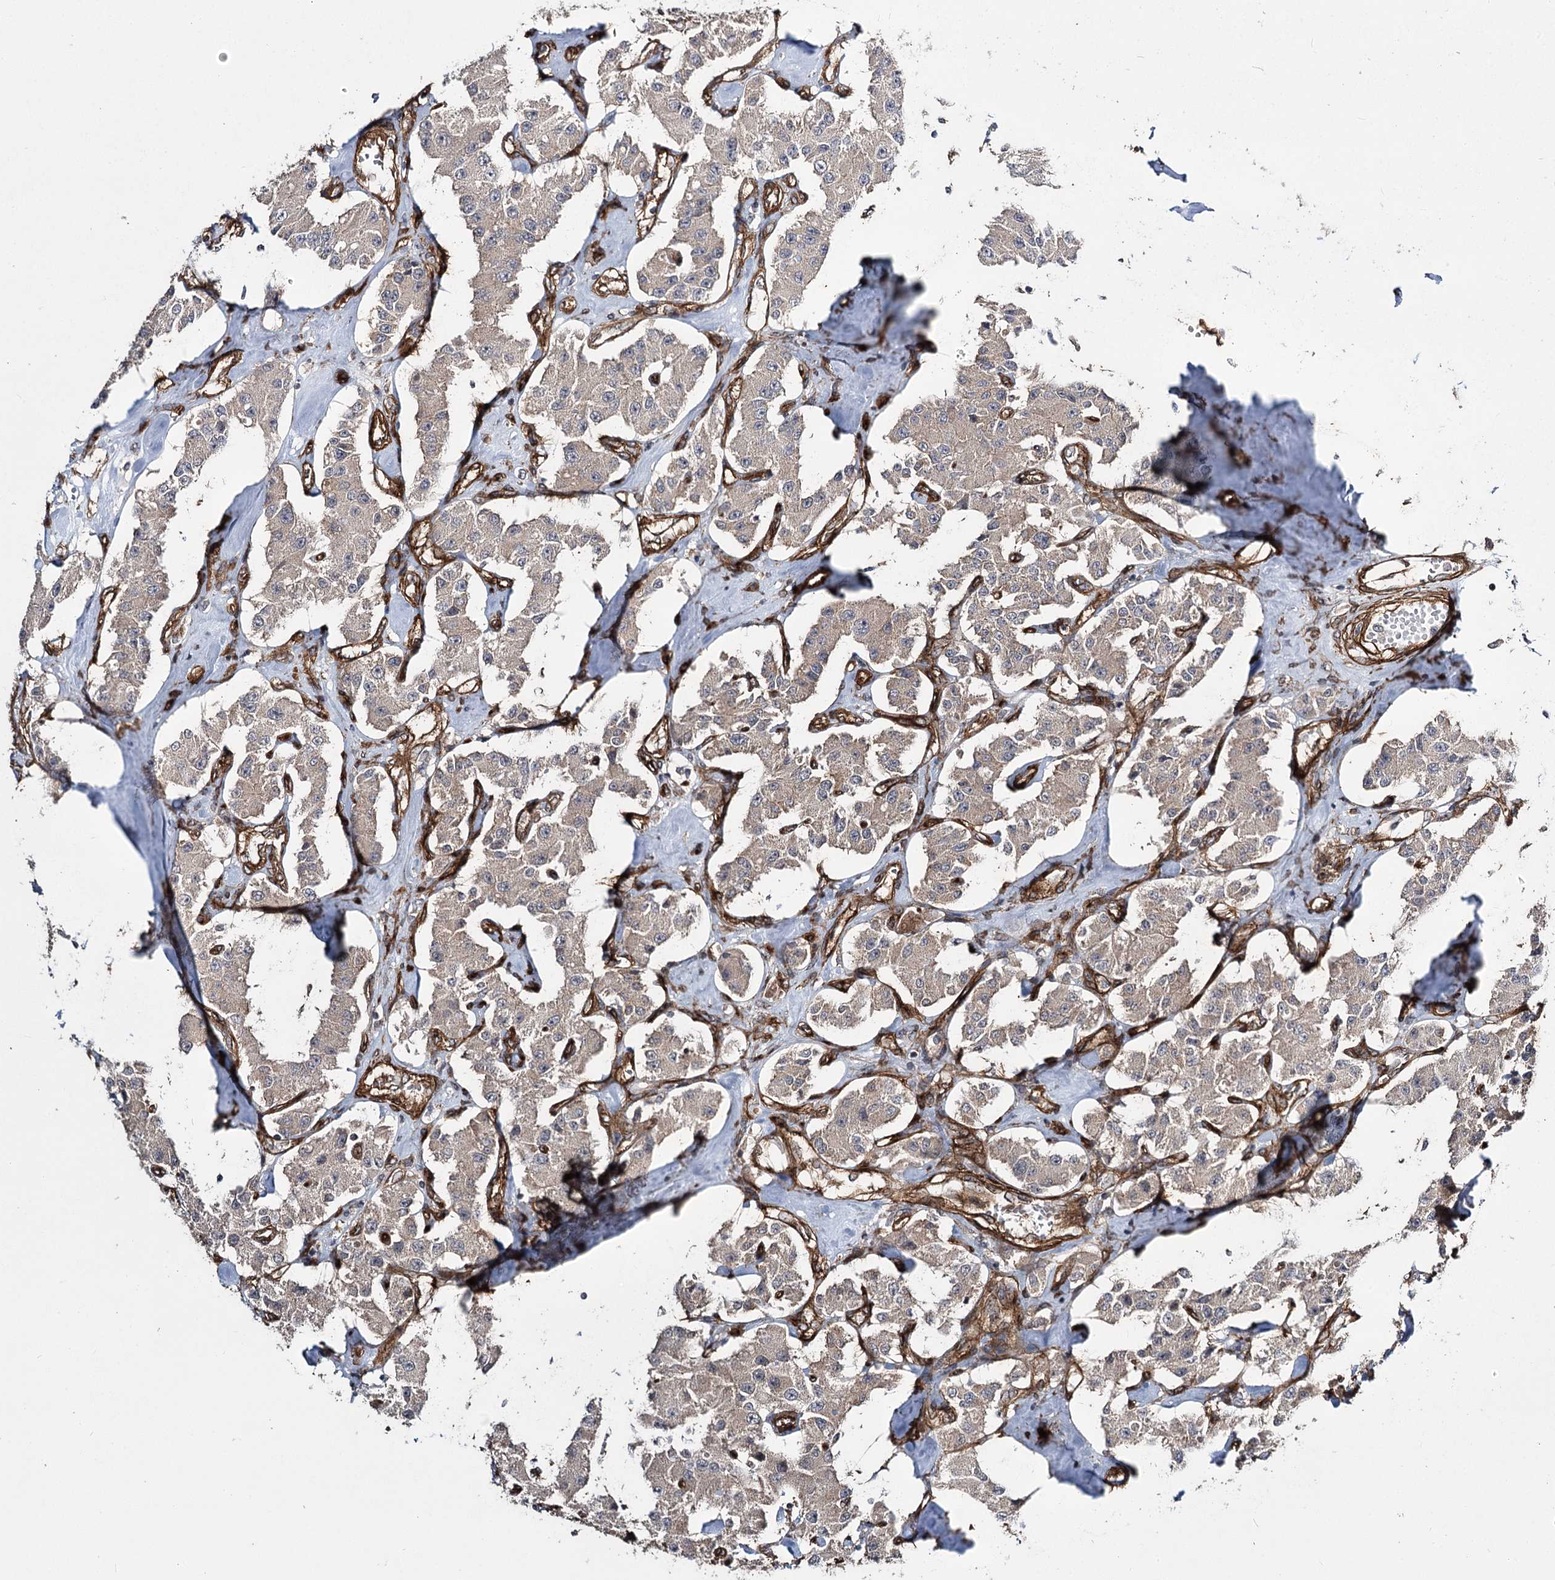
{"staining": {"intensity": "weak", "quantity": "<25%", "location": "cytoplasmic/membranous"}, "tissue": "carcinoid", "cell_type": "Tumor cells", "image_type": "cancer", "snomed": [{"axis": "morphology", "description": "Carcinoid, malignant, NOS"}, {"axis": "topography", "description": "Pancreas"}], "caption": "DAB immunohistochemical staining of carcinoid demonstrates no significant positivity in tumor cells. The staining is performed using DAB brown chromogen with nuclei counter-stained in using hematoxylin.", "gene": "MYO1C", "patient": {"sex": "male", "age": 41}}